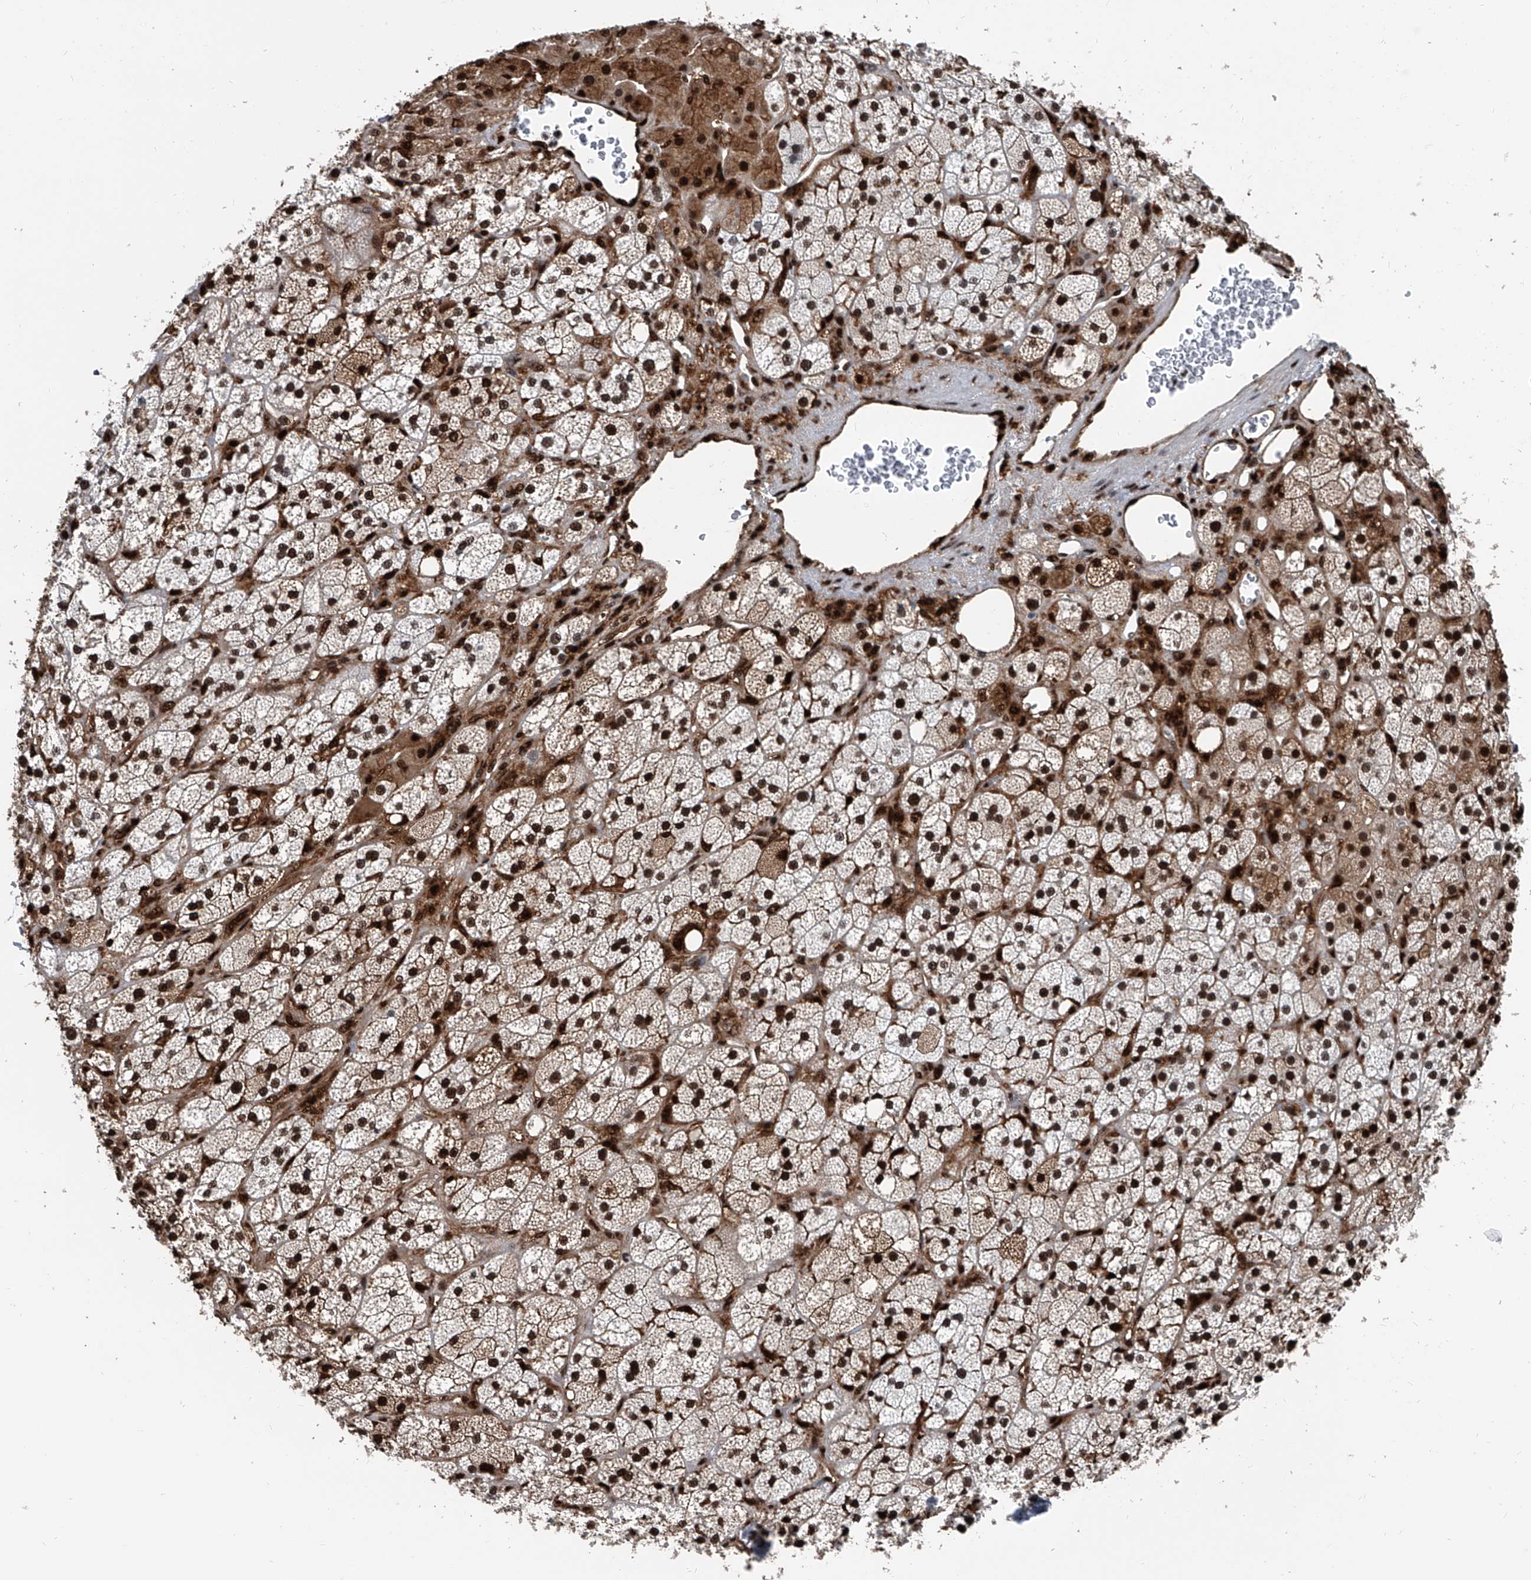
{"staining": {"intensity": "strong", "quantity": ">75%", "location": "nuclear"}, "tissue": "adrenal gland", "cell_type": "Glandular cells", "image_type": "normal", "snomed": [{"axis": "morphology", "description": "Normal tissue, NOS"}, {"axis": "topography", "description": "Adrenal gland"}], "caption": "Immunohistochemical staining of benign adrenal gland shows >75% levels of strong nuclear protein expression in about >75% of glandular cells.", "gene": "FKBP5", "patient": {"sex": "male", "age": 61}}